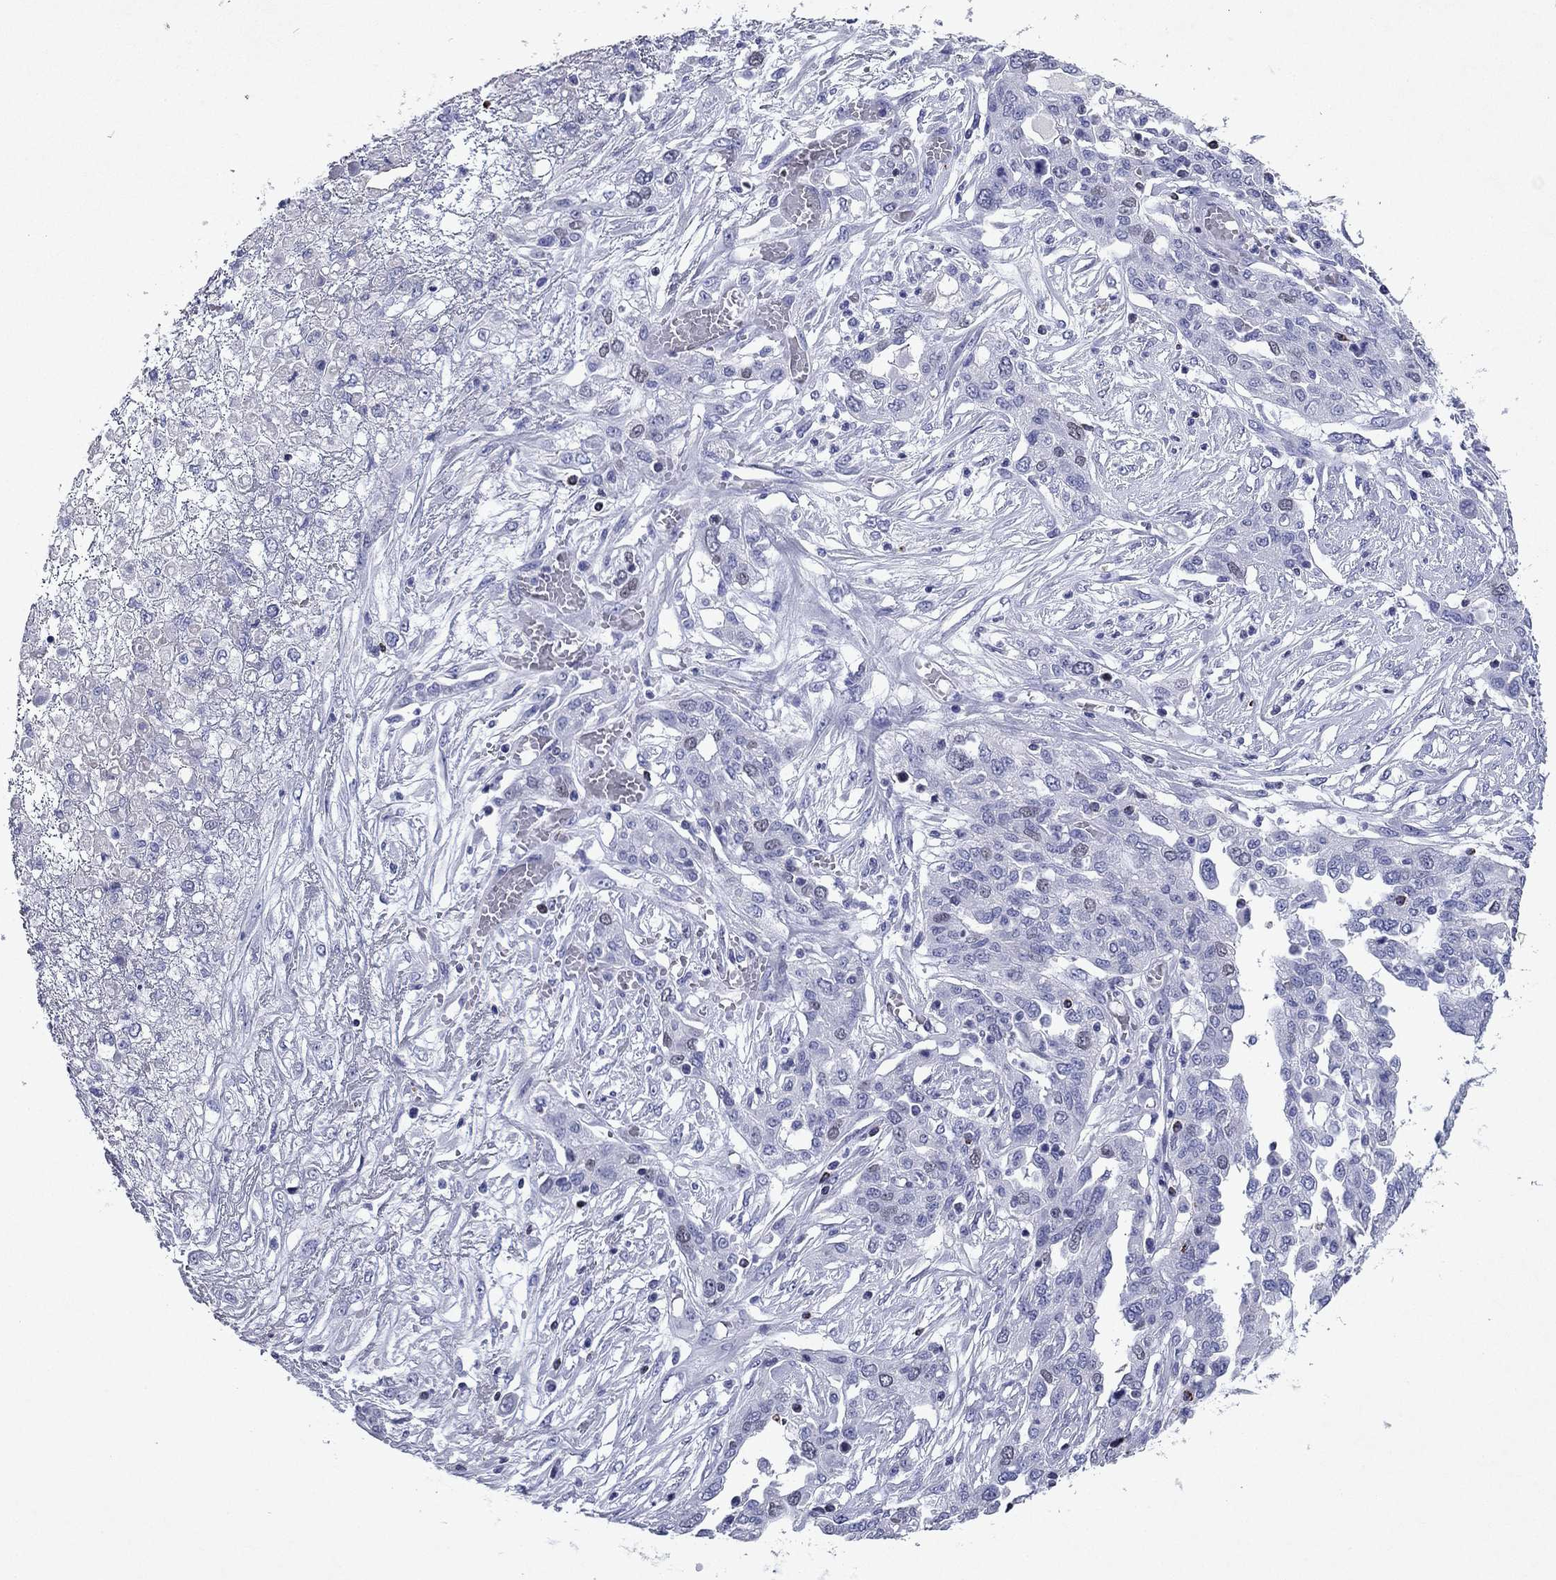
{"staining": {"intensity": "weak", "quantity": "<25%", "location": "nuclear"}, "tissue": "ovarian cancer", "cell_type": "Tumor cells", "image_type": "cancer", "snomed": [{"axis": "morphology", "description": "Cystadenocarcinoma, serous, NOS"}, {"axis": "topography", "description": "Ovary"}], "caption": "An IHC image of ovarian serous cystadenocarcinoma is shown. There is no staining in tumor cells of ovarian serous cystadenocarcinoma.", "gene": "GZMK", "patient": {"sex": "female", "age": 67}}